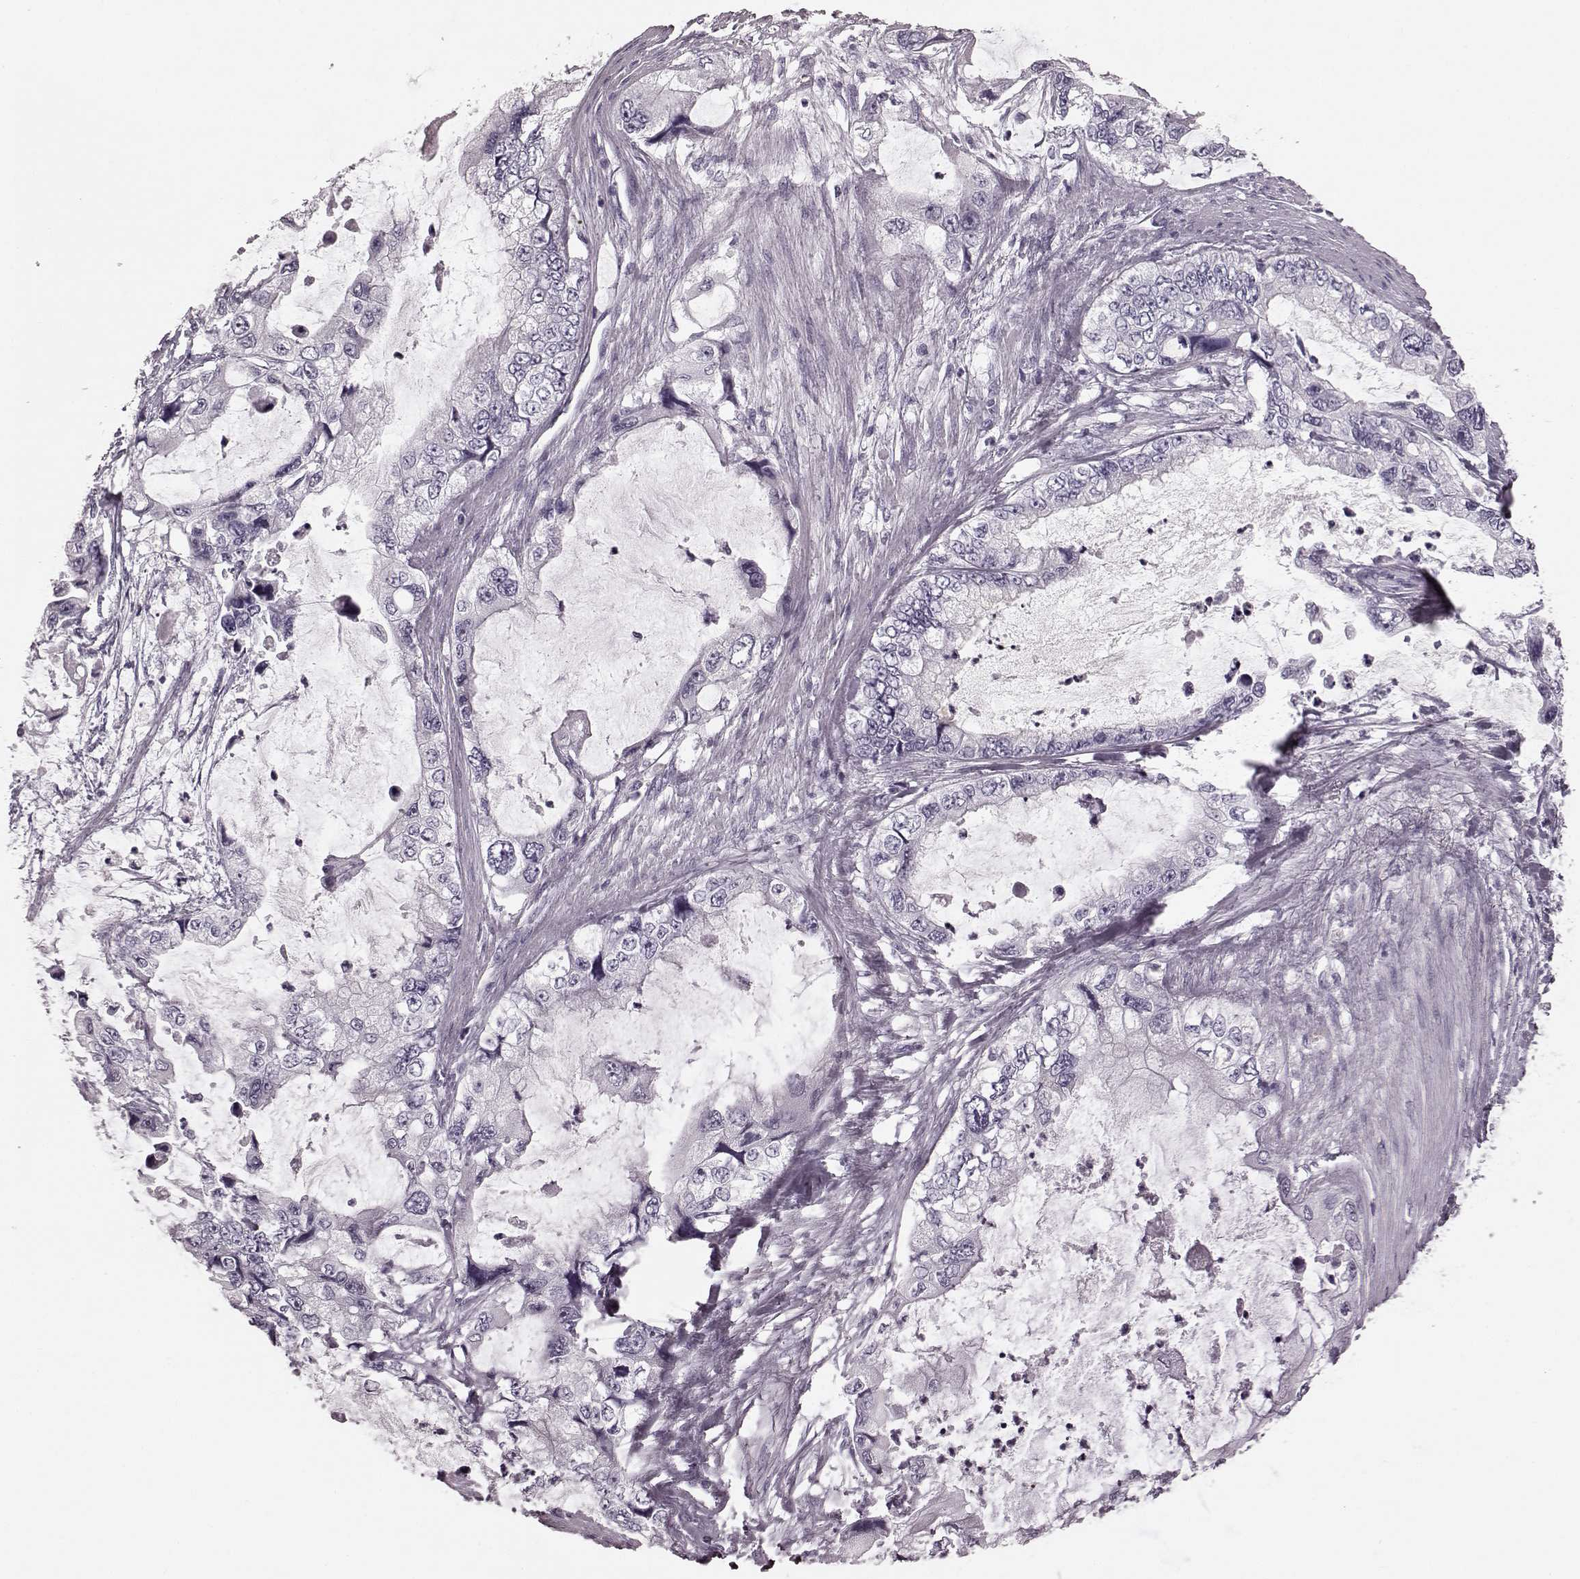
{"staining": {"intensity": "negative", "quantity": "none", "location": "none"}, "tissue": "stomach cancer", "cell_type": "Tumor cells", "image_type": "cancer", "snomed": [{"axis": "morphology", "description": "Adenocarcinoma, NOS"}, {"axis": "topography", "description": "Pancreas"}, {"axis": "topography", "description": "Stomach, upper"}, {"axis": "topography", "description": "Stomach"}], "caption": "Immunohistochemistry (IHC) micrograph of neoplastic tissue: human stomach adenocarcinoma stained with DAB (3,3'-diaminobenzidine) demonstrates no significant protein staining in tumor cells.", "gene": "TRPM1", "patient": {"sex": "male", "age": 77}}